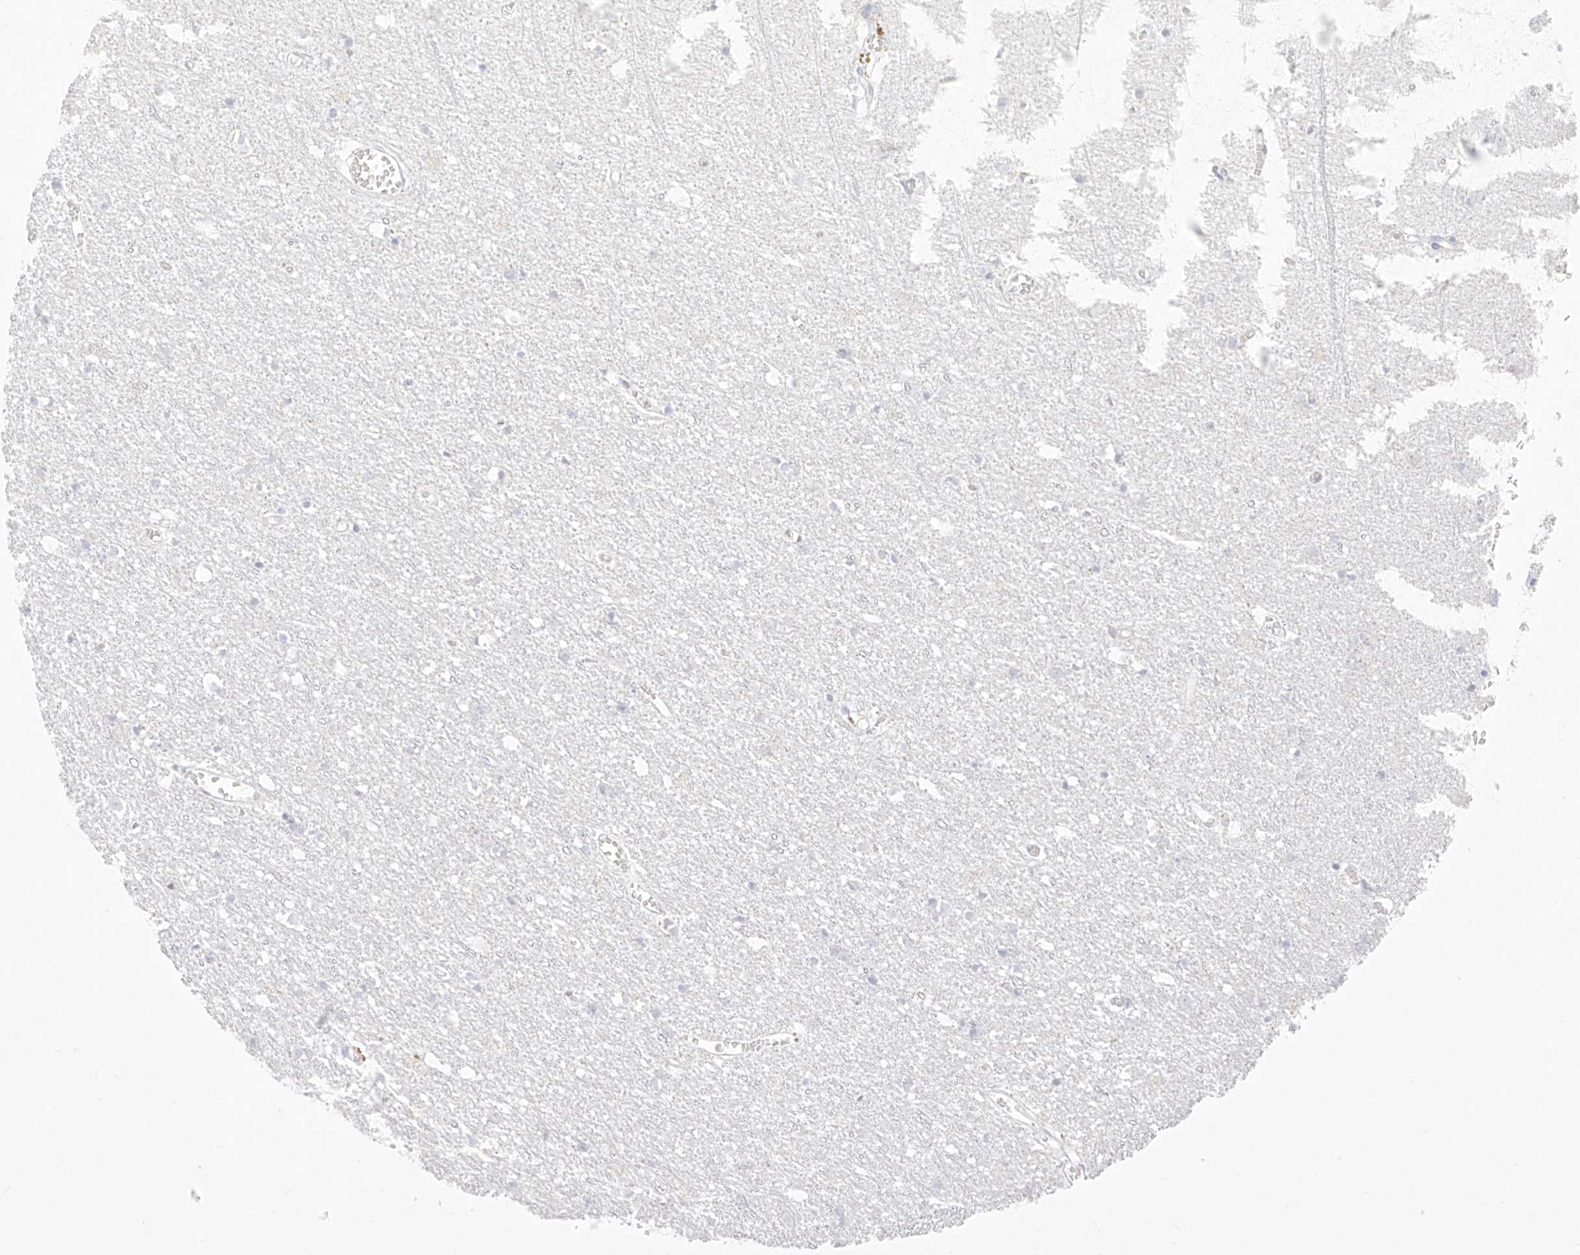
{"staining": {"intensity": "negative", "quantity": "none", "location": "none"}, "tissue": "cerebral cortex", "cell_type": "Endothelial cells", "image_type": "normal", "snomed": [{"axis": "morphology", "description": "Normal tissue, NOS"}, {"axis": "topography", "description": "Cerebral cortex"}], "caption": "Unremarkable cerebral cortex was stained to show a protein in brown. There is no significant expression in endothelial cells. The staining was performed using DAB (3,3'-diaminobenzidine) to visualize the protein expression in brown, while the nuclei were stained in blue with hematoxylin (Magnification: 20x).", "gene": "TGM4", "patient": {"sex": "female", "age": 64}}